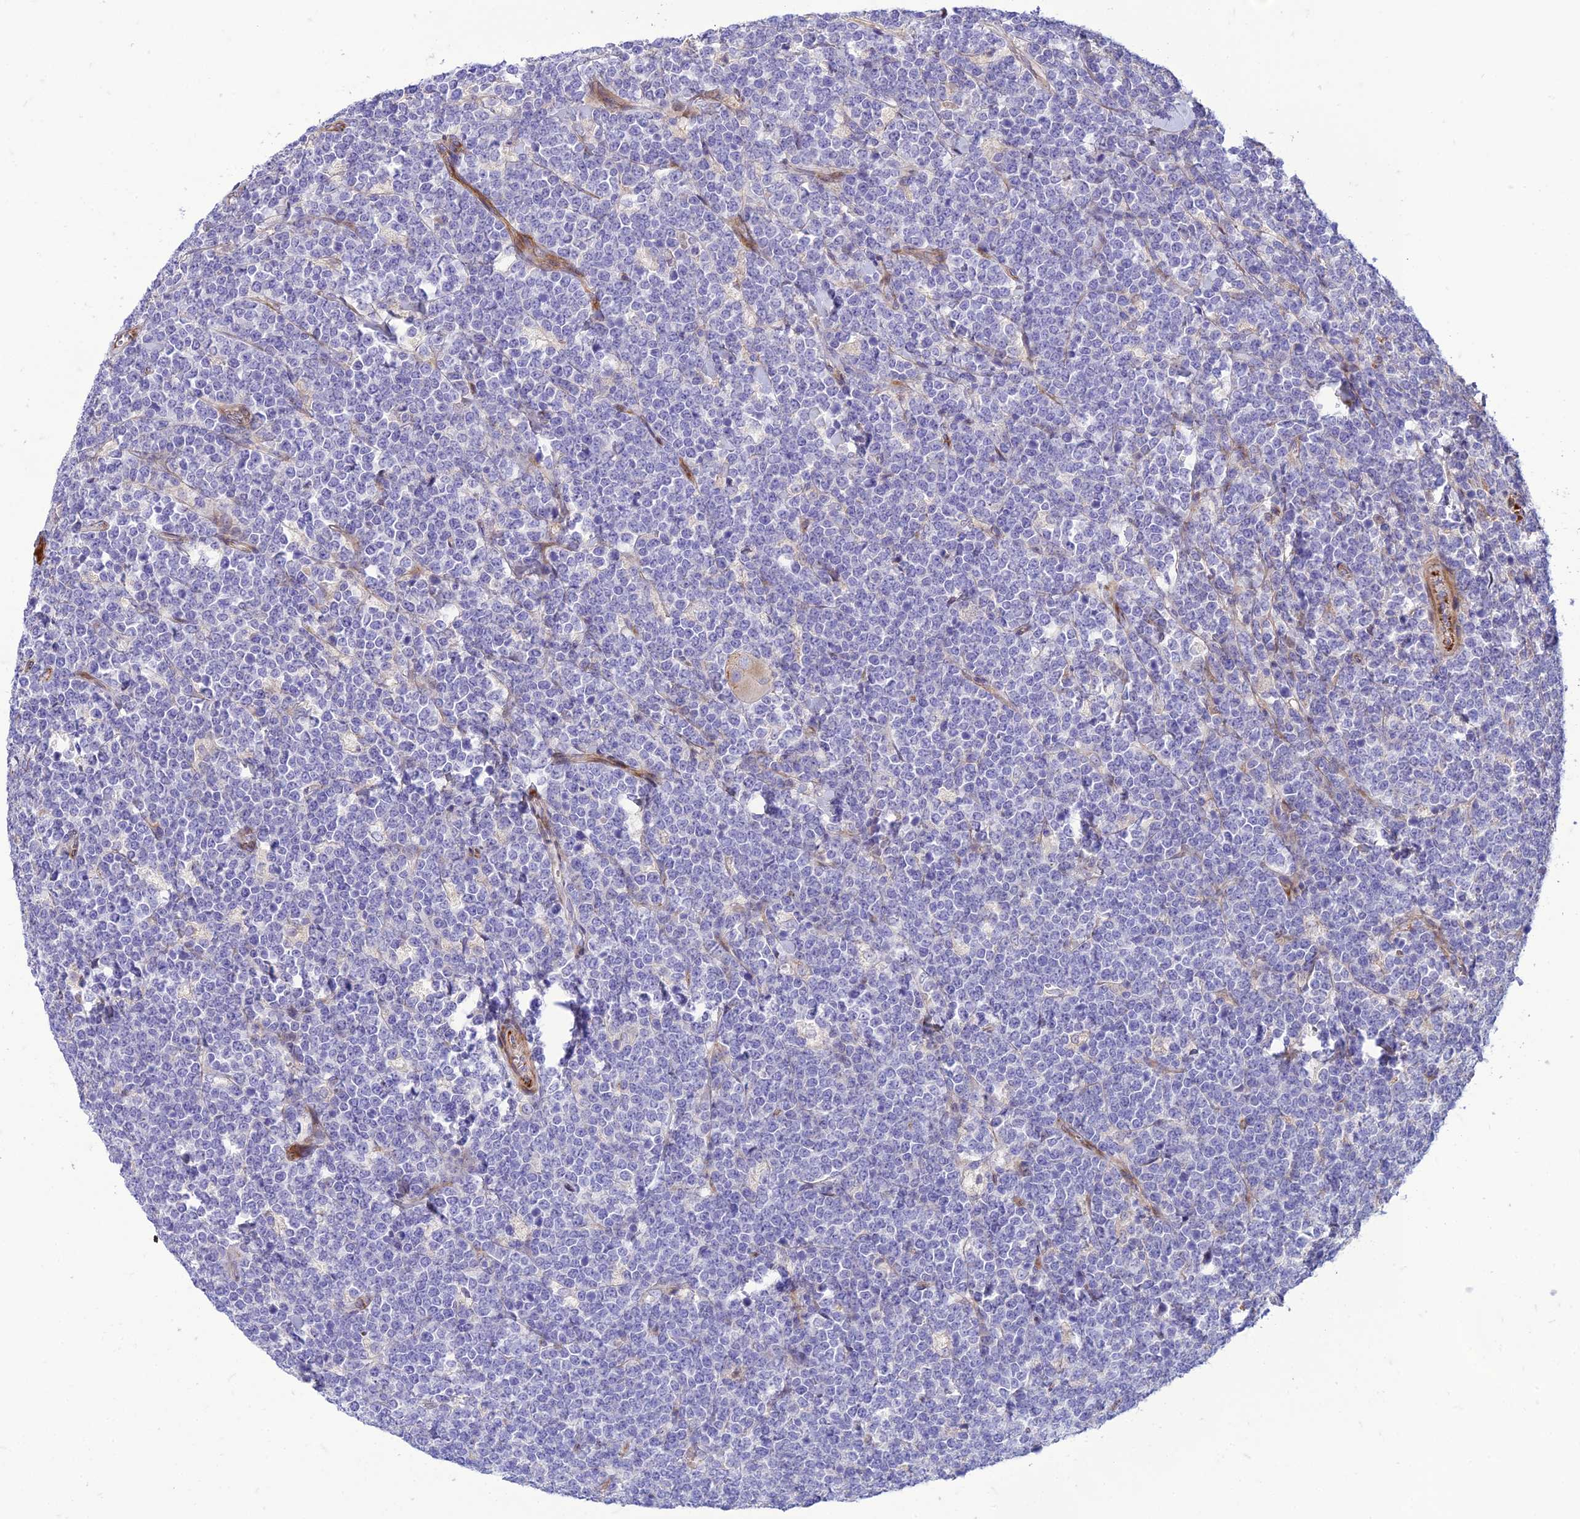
{"staining": {"intensity": "negative", "quantity": "none", "location": "none"}, "tissue": "lymphoma", "cell_type": "Tumor cells", "image_type": "cancer", "snomed": [{"axis": "morphology", "description": "Malignant lymphoma, non-Hodgkin's type, High grade"}, {"axis": "topography", "description": "Small intestine"}], "caption": "IHC micrograph of neoplastic tissue: human malignant lymphoma, non-Hodgkin's type (high-grade) stained with DAB exhibits no significant protein staining in tumor cells. (DAB immunohistochemistry (IHC) visualized using brightfield microscopy, high magnification).", "gene": "SEL1L3", "patient": {"sex": "male", "age": 8}}